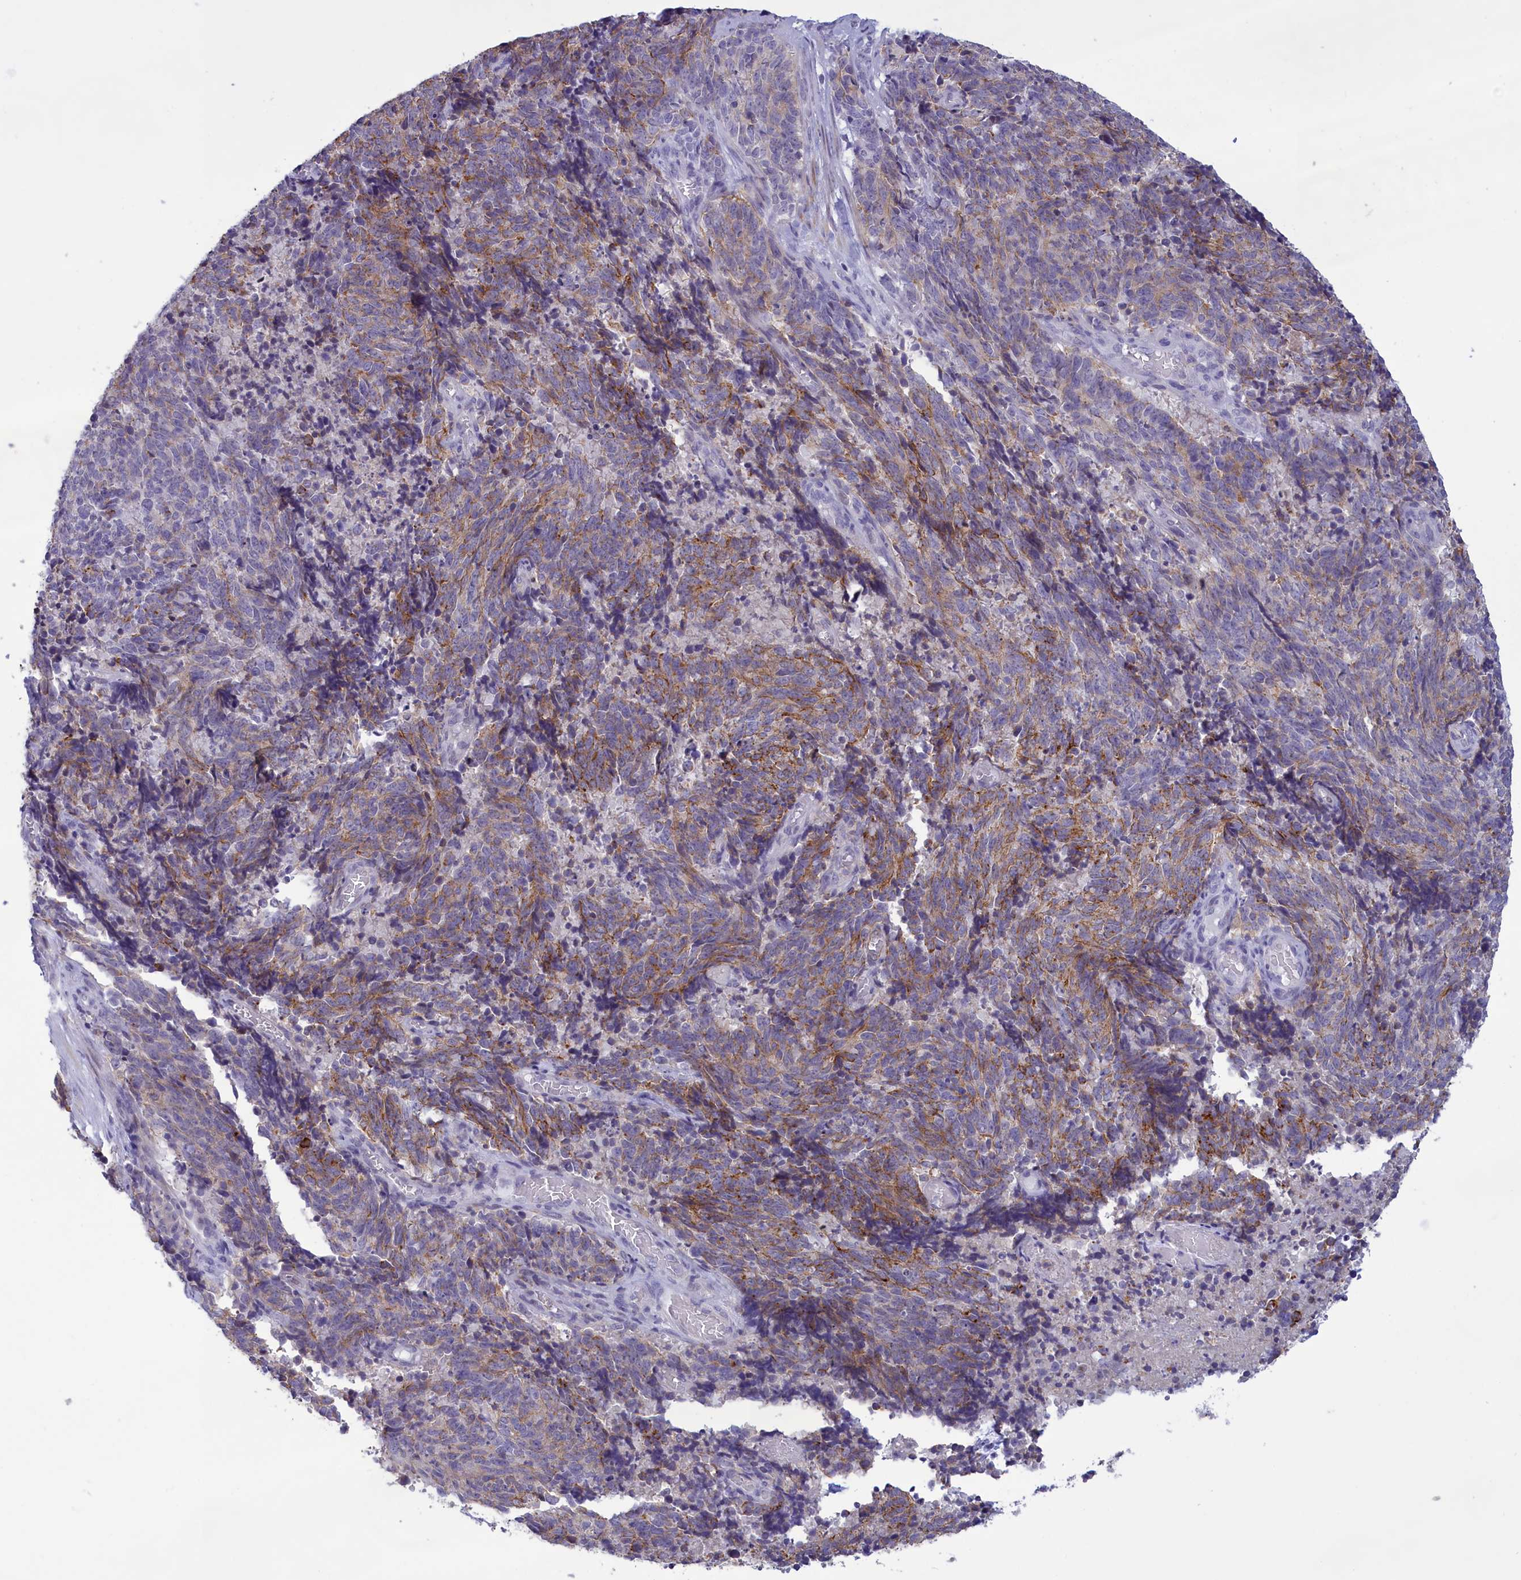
{"staining": {"intensity": "moderate", "quantity": "25%-75%", "location": "cytoplasmic/membranous"}, "tissue": "cervical cancer", "cell_type": "Tumor cells", "image_type": "cancer", "snomed": [{"axis": "morphology", "description": "Squamous cell carcinoma, NOS"}, {"axis": "topography", "description": "Cervix"}], "caption": "Cervical cancer (squamous cell carcinoma) stained with a protein marker displays moderate staining in tumor cells.", "gene": "CORO2A", "patient": {"sex": "female", "age": 29}}